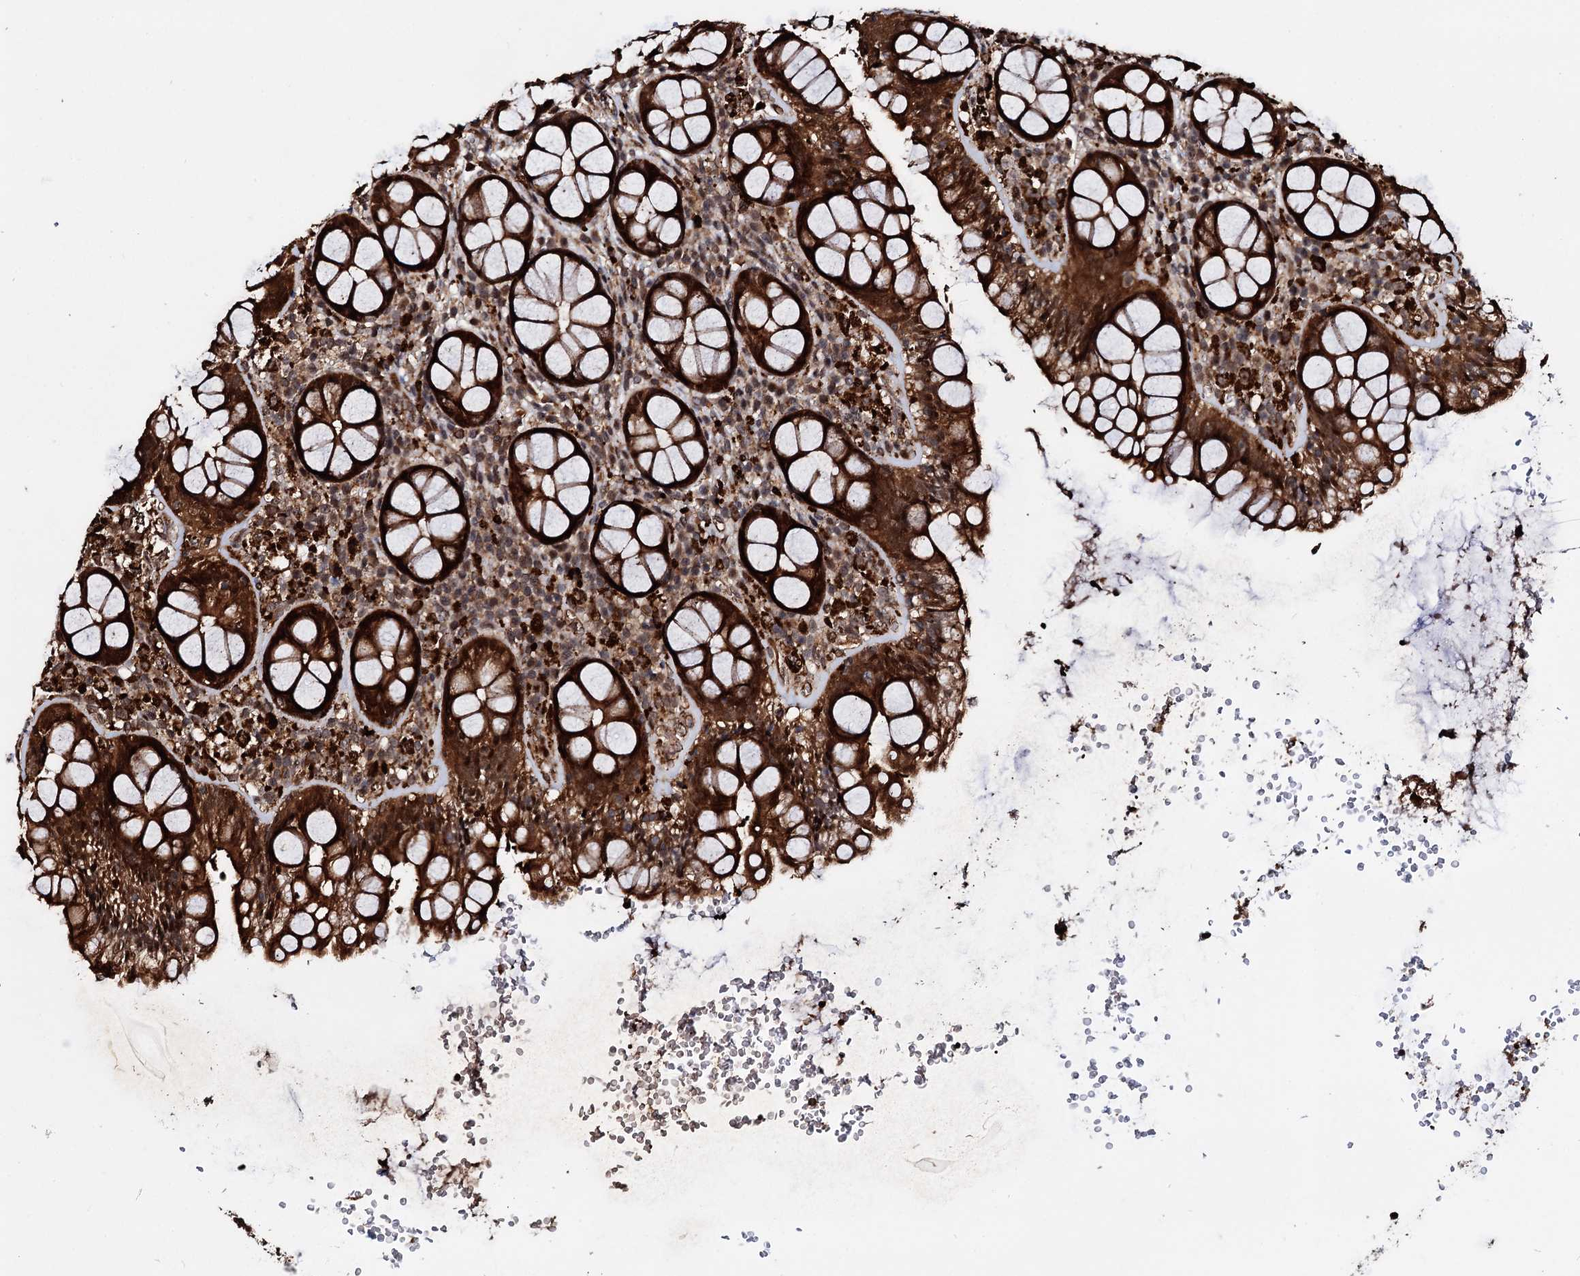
{"staining": {"intensity": "strong", "quantity": ">75%", "location": "cytoplasmic/membranous,nuclear"}, "tissue": "rectum", "cell_type": "Glandular cells", "image_type": "normal", "snomed": [{"axis": "morphology", "description": "Normal tissue, NOS"}, {"axis": "topography", "description": "Rectum"}], "caption": "Immunohistochemical staining of normal human rectum reveals >75% levels of strong cytoplasmic/membranous,nuclear protein positivity in about >75% of glandular cells.", "gene": "CEP192", "patient": {"sex": "male", "age": 83}}